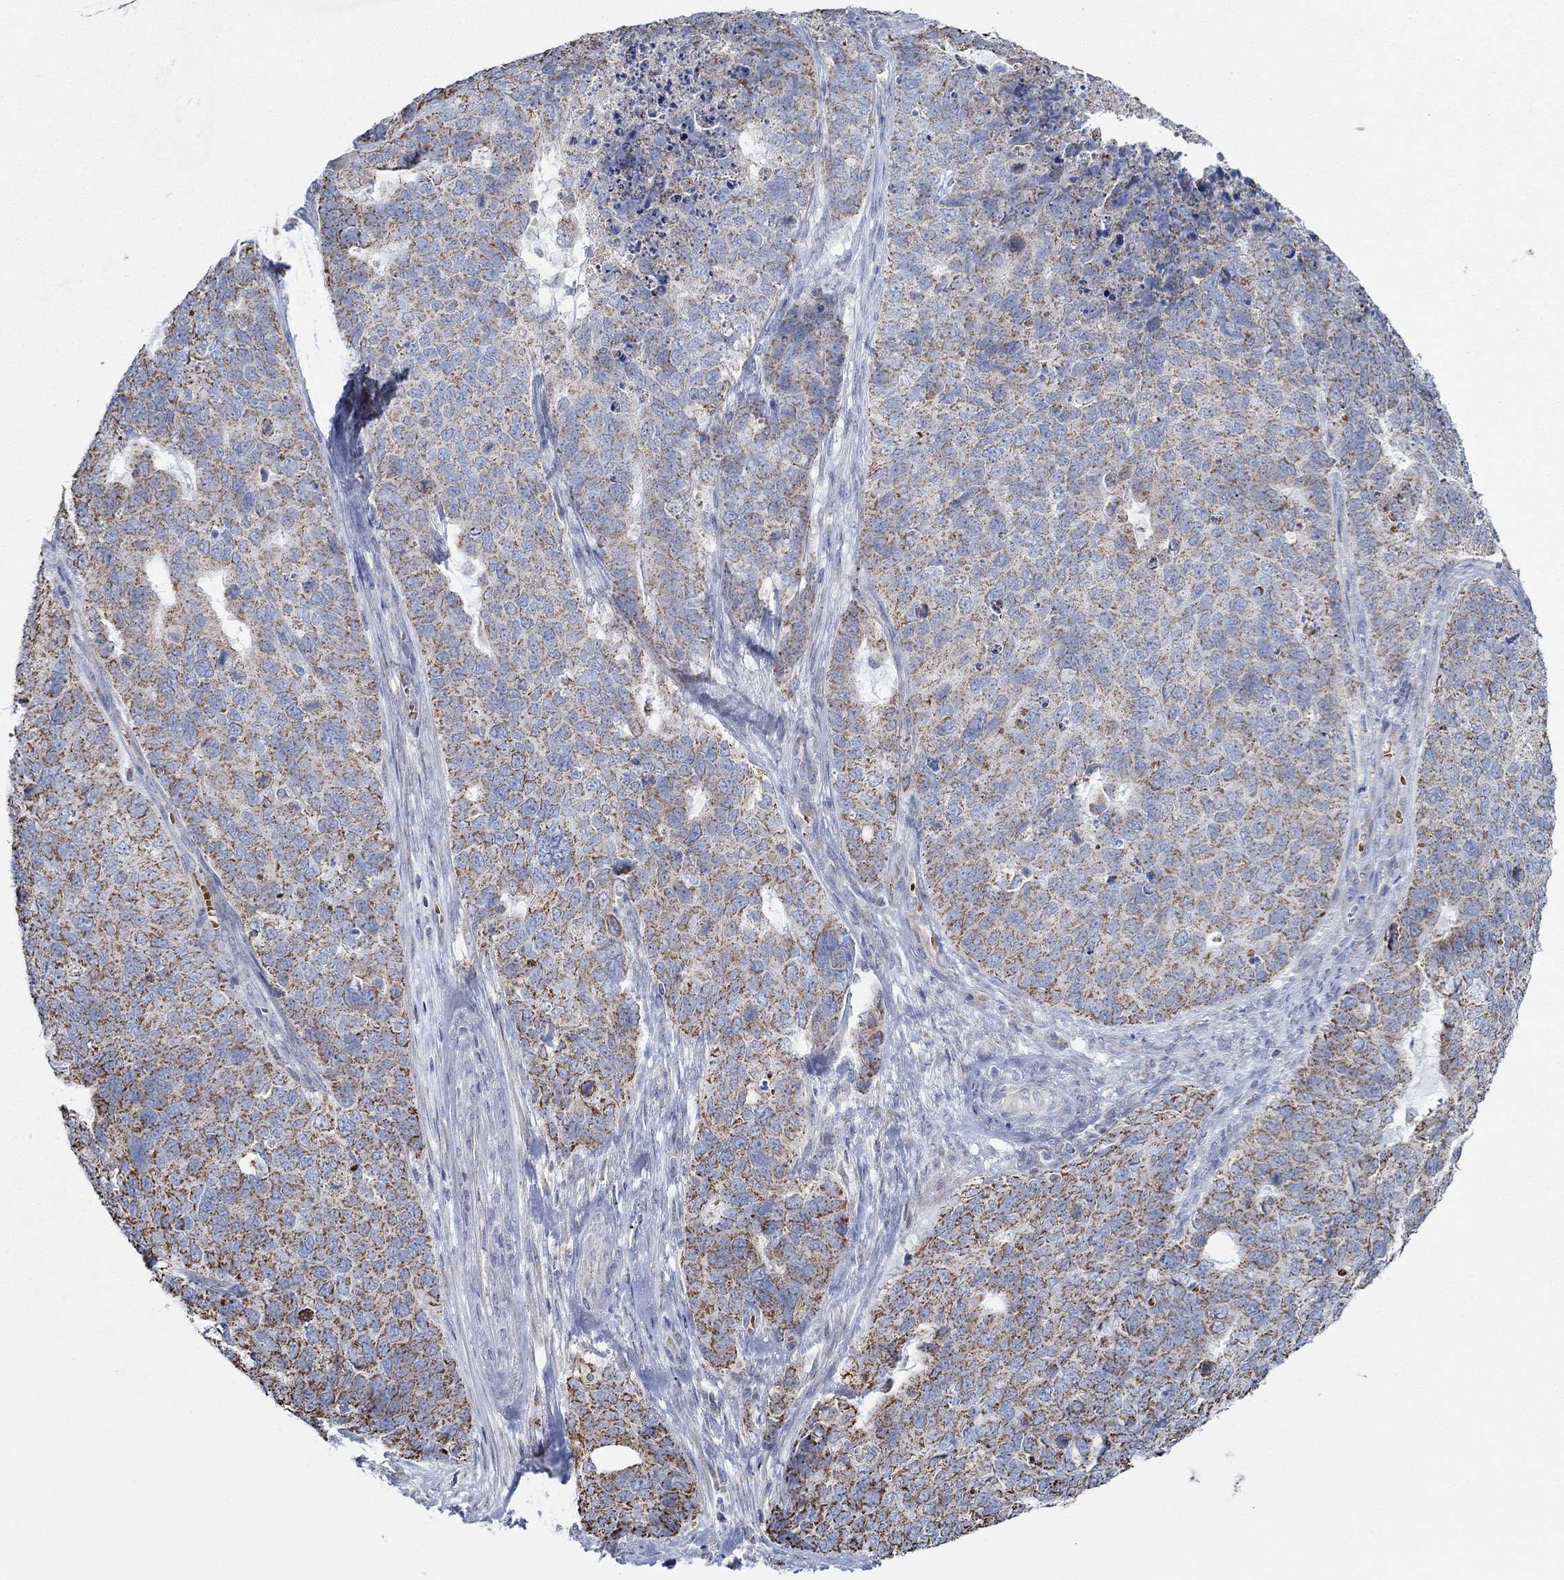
{"staining": {"intensity": "strong", "quantity": "25%-75%", "location": "cytoplasmic/membranous"}, "tissue": "cervical cancer", "cell_type": "Tumor cells", "image_type": "cancer", "snomed": [{"axis": "morphology", "description": "Squamous cell carcinoma, NOS"}, {"axis": "topography", "description": "Cervix"}], "caption": "This micrograph reveals IHC staining of human cervical squamous cell carcinoma, with high strong cytoplasmic/membranous staining in approximately 25%-75% of tumor cells.", "gene": "GLOD5", "patient": {"sex": "female", "age": 63}}